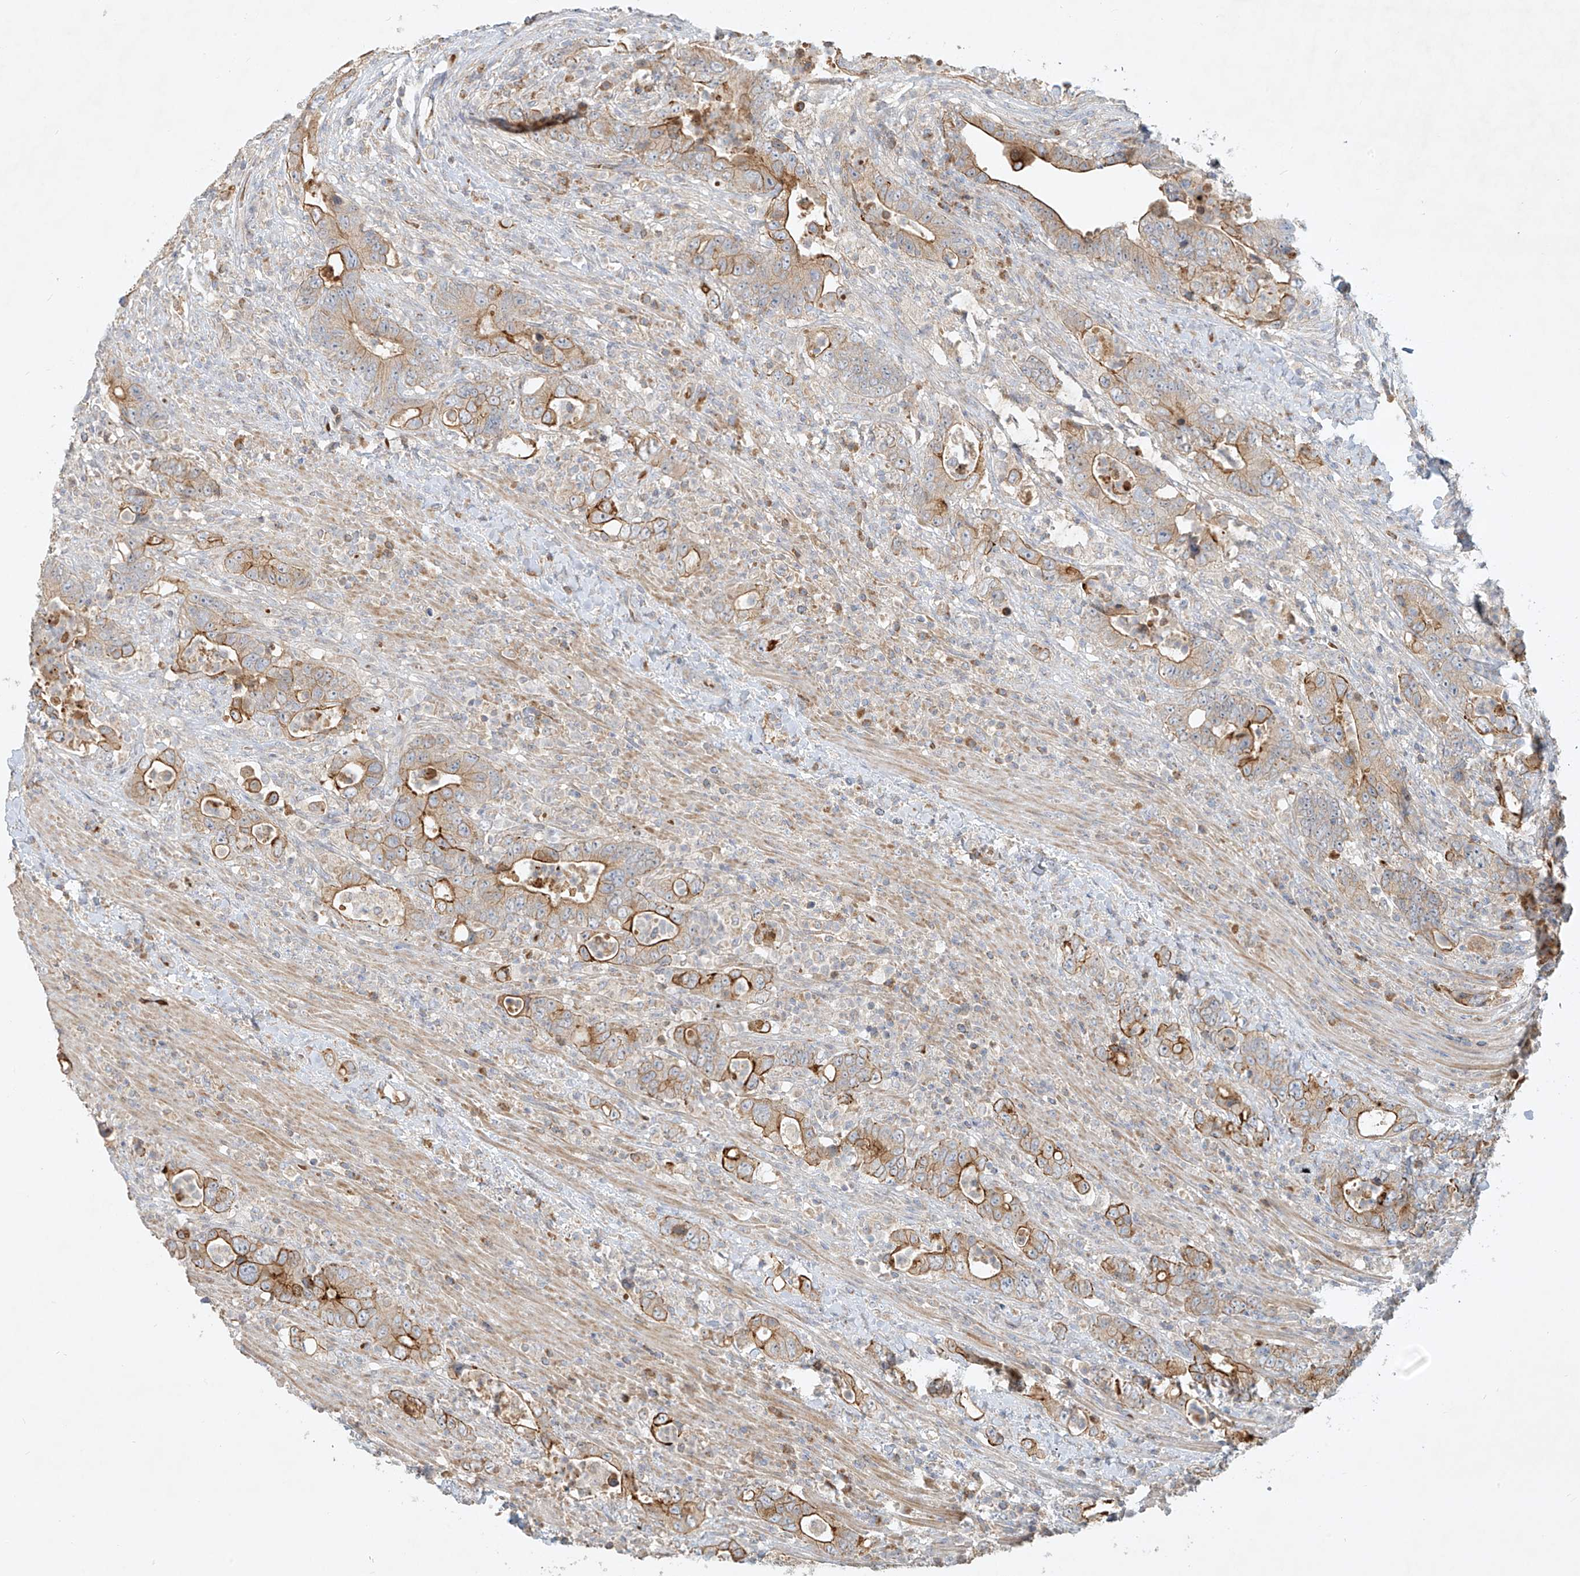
{"staining": {"intensity": "moderate", "quantity": "25%-75%", "location": "cytoplasmic/membranous"}, "tissue": "colorectal cancer", "cell_type": "Tumor cells", "image_type": "cancer", "snomed": [{"axis": "morphology", "description": "Adenocarcinoma, NOS"}, {"axis": "topography", "description": "Colon"}], "caption": "Colorectal cancer (adenocarcinoma) stained for a protein (brown) shows moderate cytoplasmic/membranous positive staining in approximately 25%-75% of tumor cells.", "gene": "KPNA7", "patient": {"sex": "female", "age": 75}}